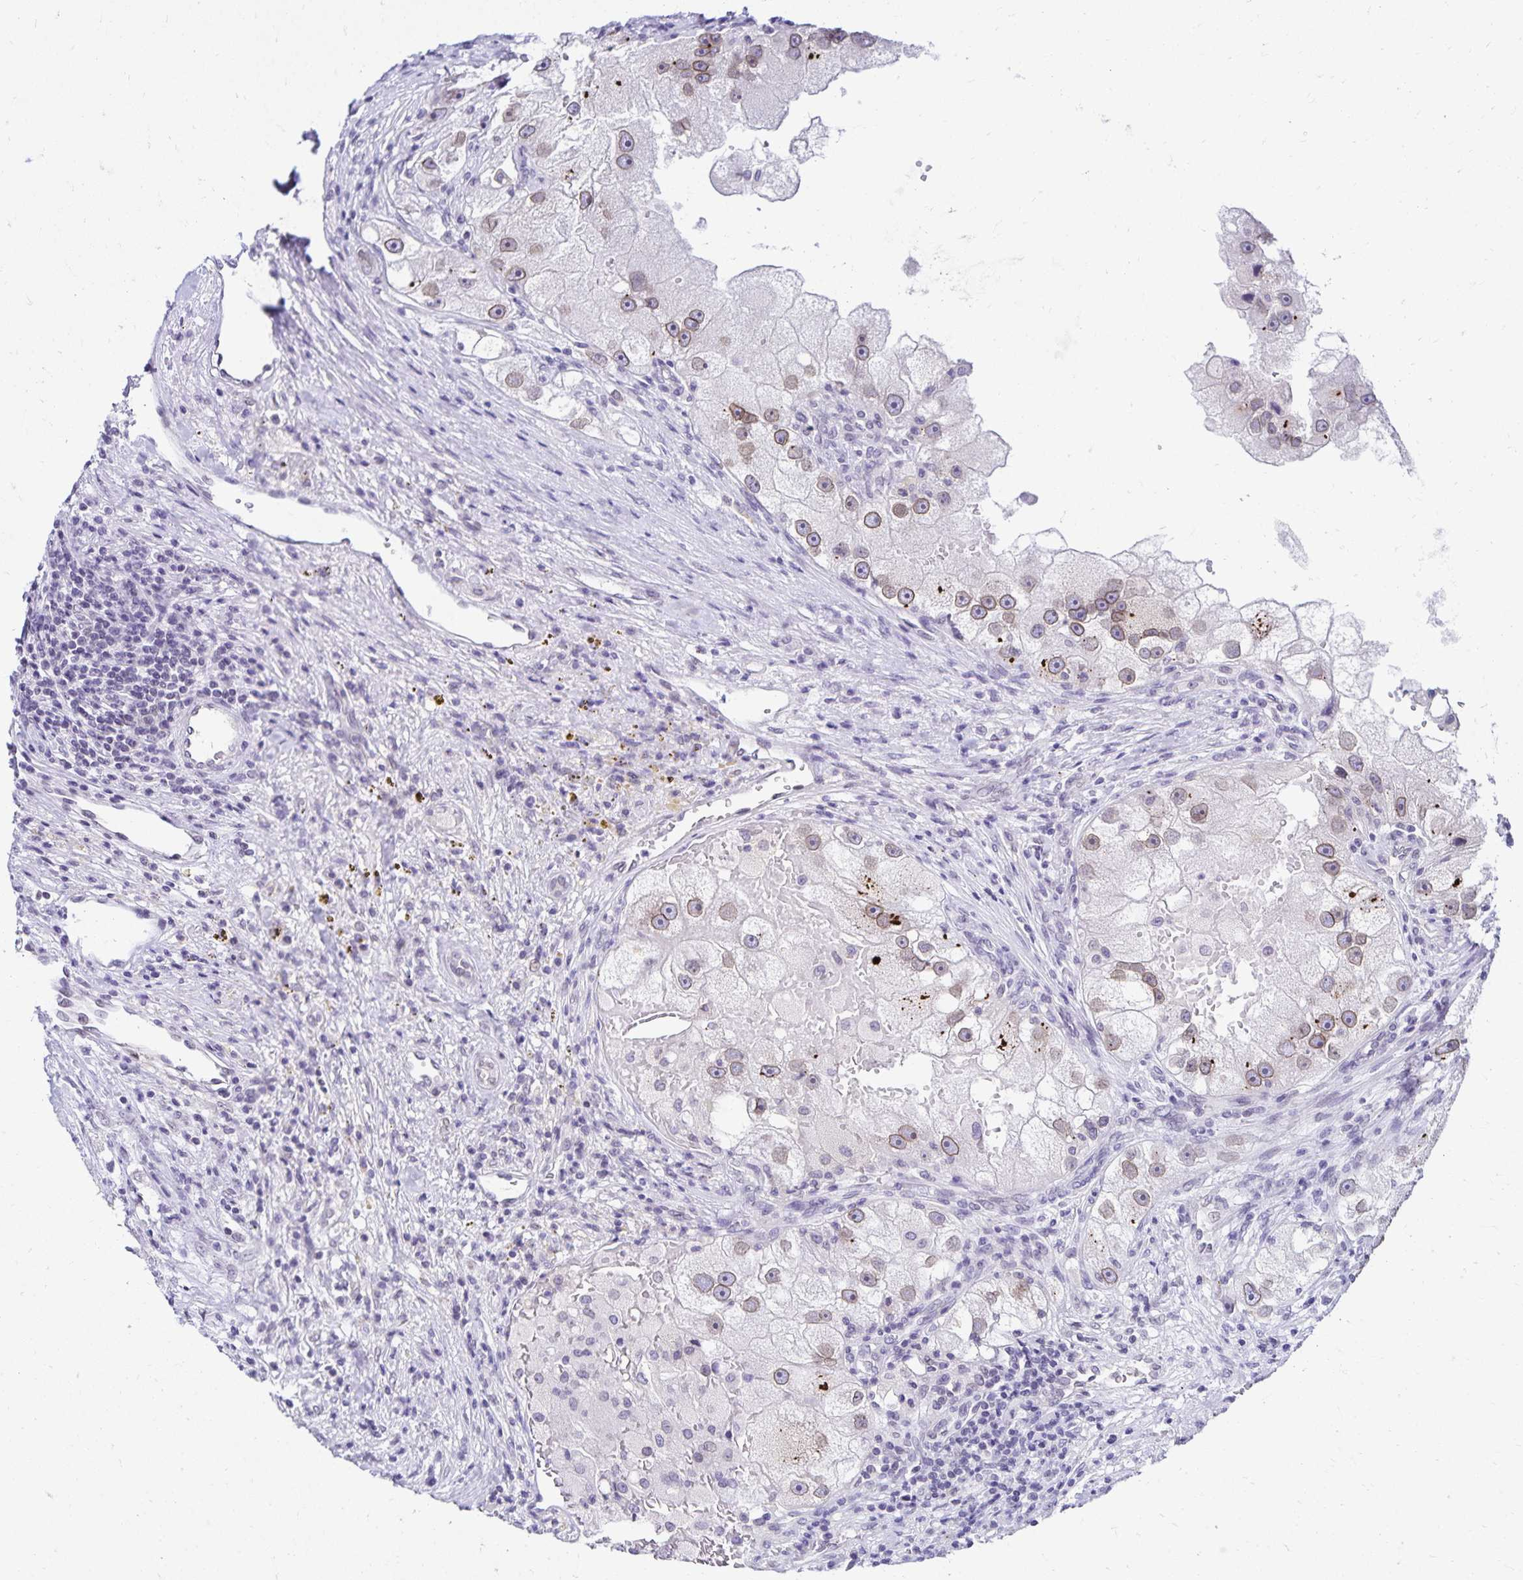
{"staining": {"intensity": "weak", "quantity": "25%-75%", "location": "cytoplasmic/membranous,nuclear"}, "tissue": "renal cancer", "cell_type": "Tumor cells", "image_type": "cancer", "snomed": [{"axis": "morphology", "description": "Adenocarcinoma, NOS"}, {"axis": "topography", "description": "Kidney"}], "caption": "Renal adenocarcinoma was stained to show a protein in brown. There is low levels of weak cytoplasmic/membranous and nuclear staining in about 25%-75% of tumor cells. The protein of interest is stained brown, and the nuclei are stained in blue (DAB IHC with brightfield microscopy, high magnification).", "gene": "FAM166C", "patient": {"sex": "male", "age": 63}}